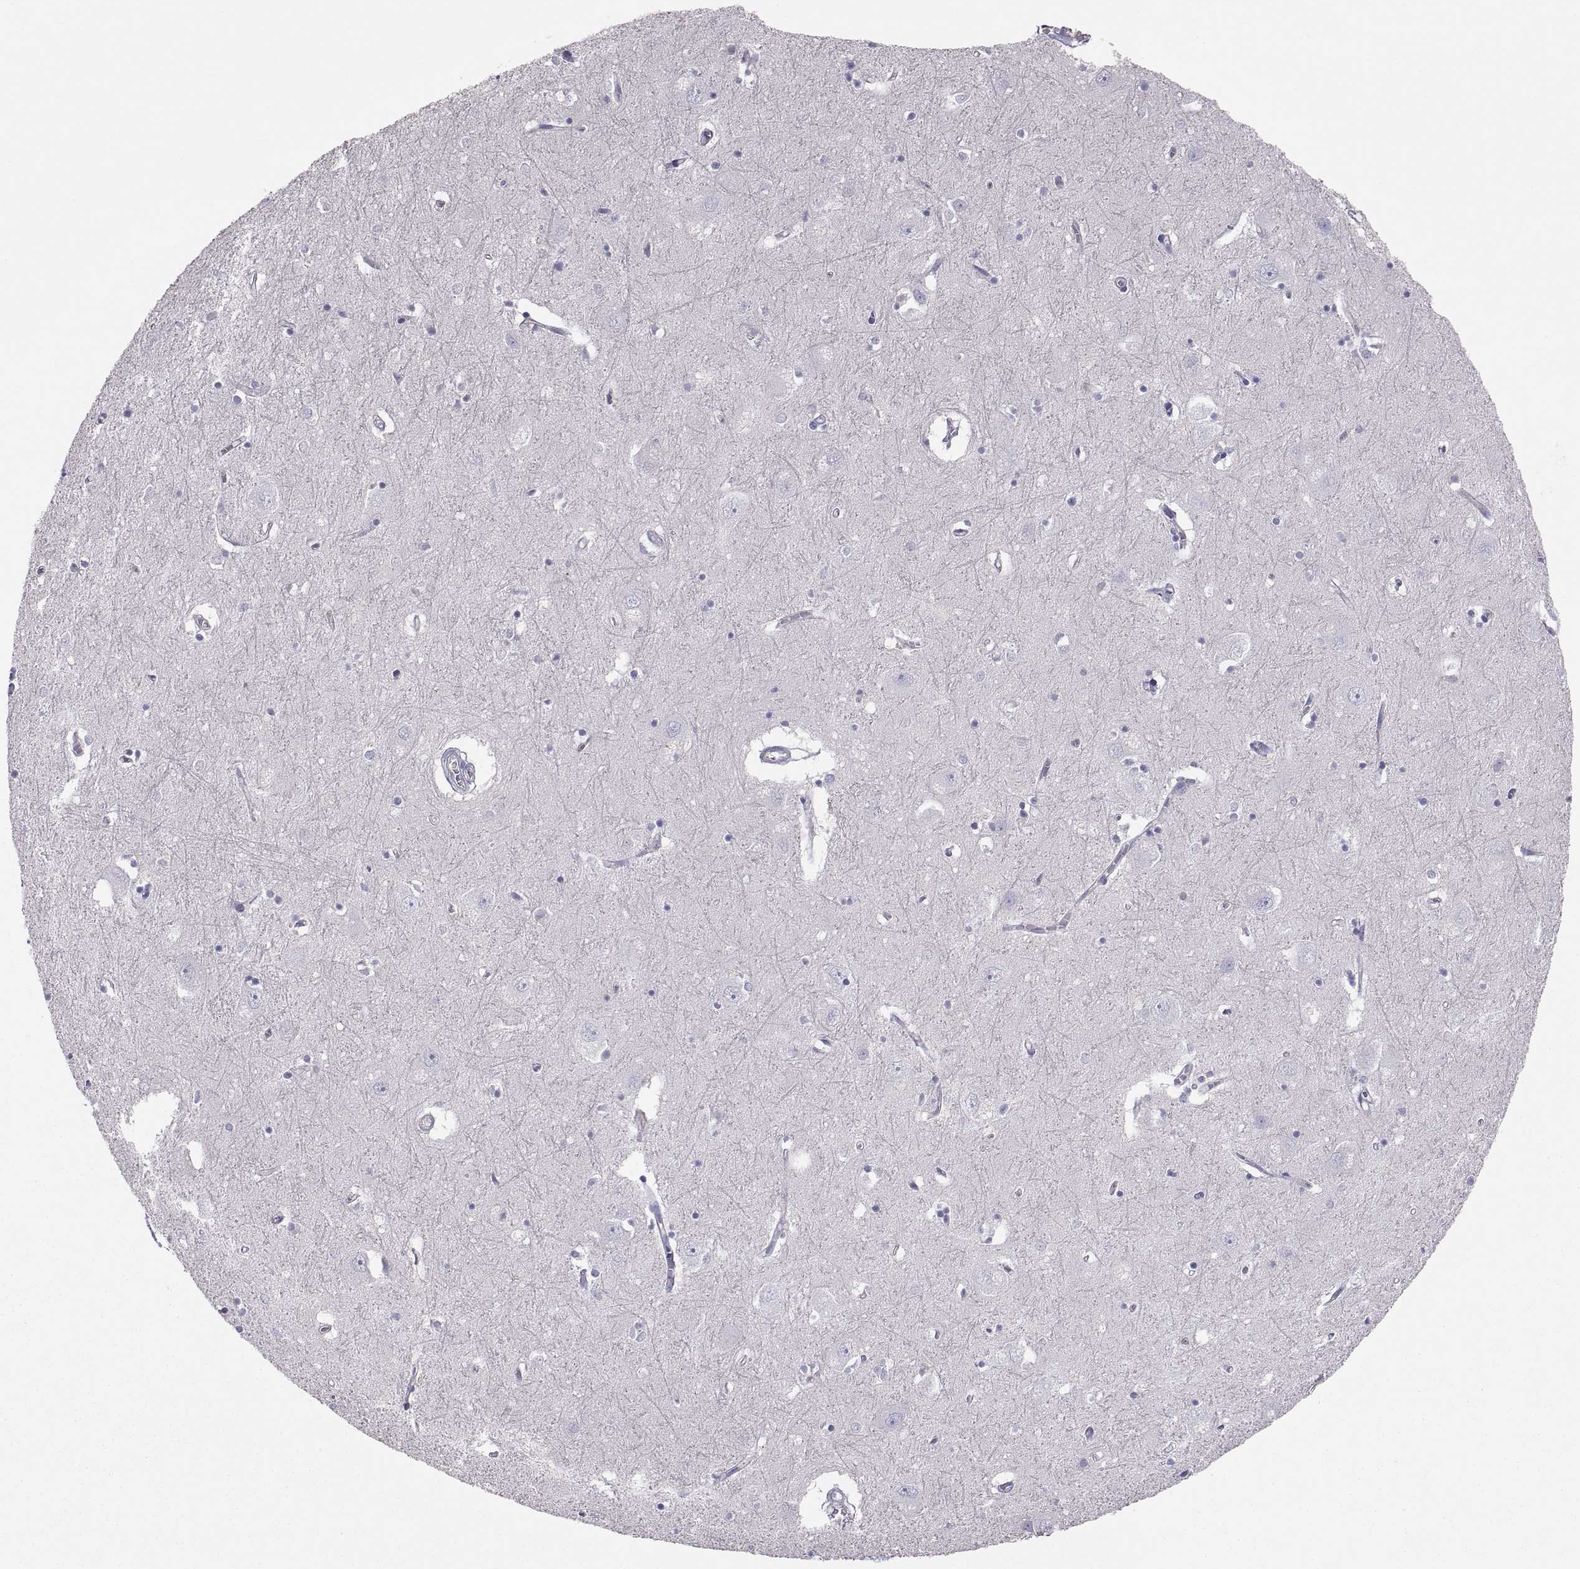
{"staining": {"intensity": "negative", "quantity": "none", "location": "none"}, "tissue": "caudate", "cell_type": "Glial cells", "image_type": "normal", "snomed": [{"axis": "morphology", "description": "Normal tissue, NOS"}, {"axis": "topography", "description": "Lateral ventricle wall"}], "caption": "Benign caudate was stained to show a protein in brown. There is no significant expression in glial cells. Nuclei are stained in blue.", "gene": "RALB", "patient": {"sex": "male", "age": 54}}